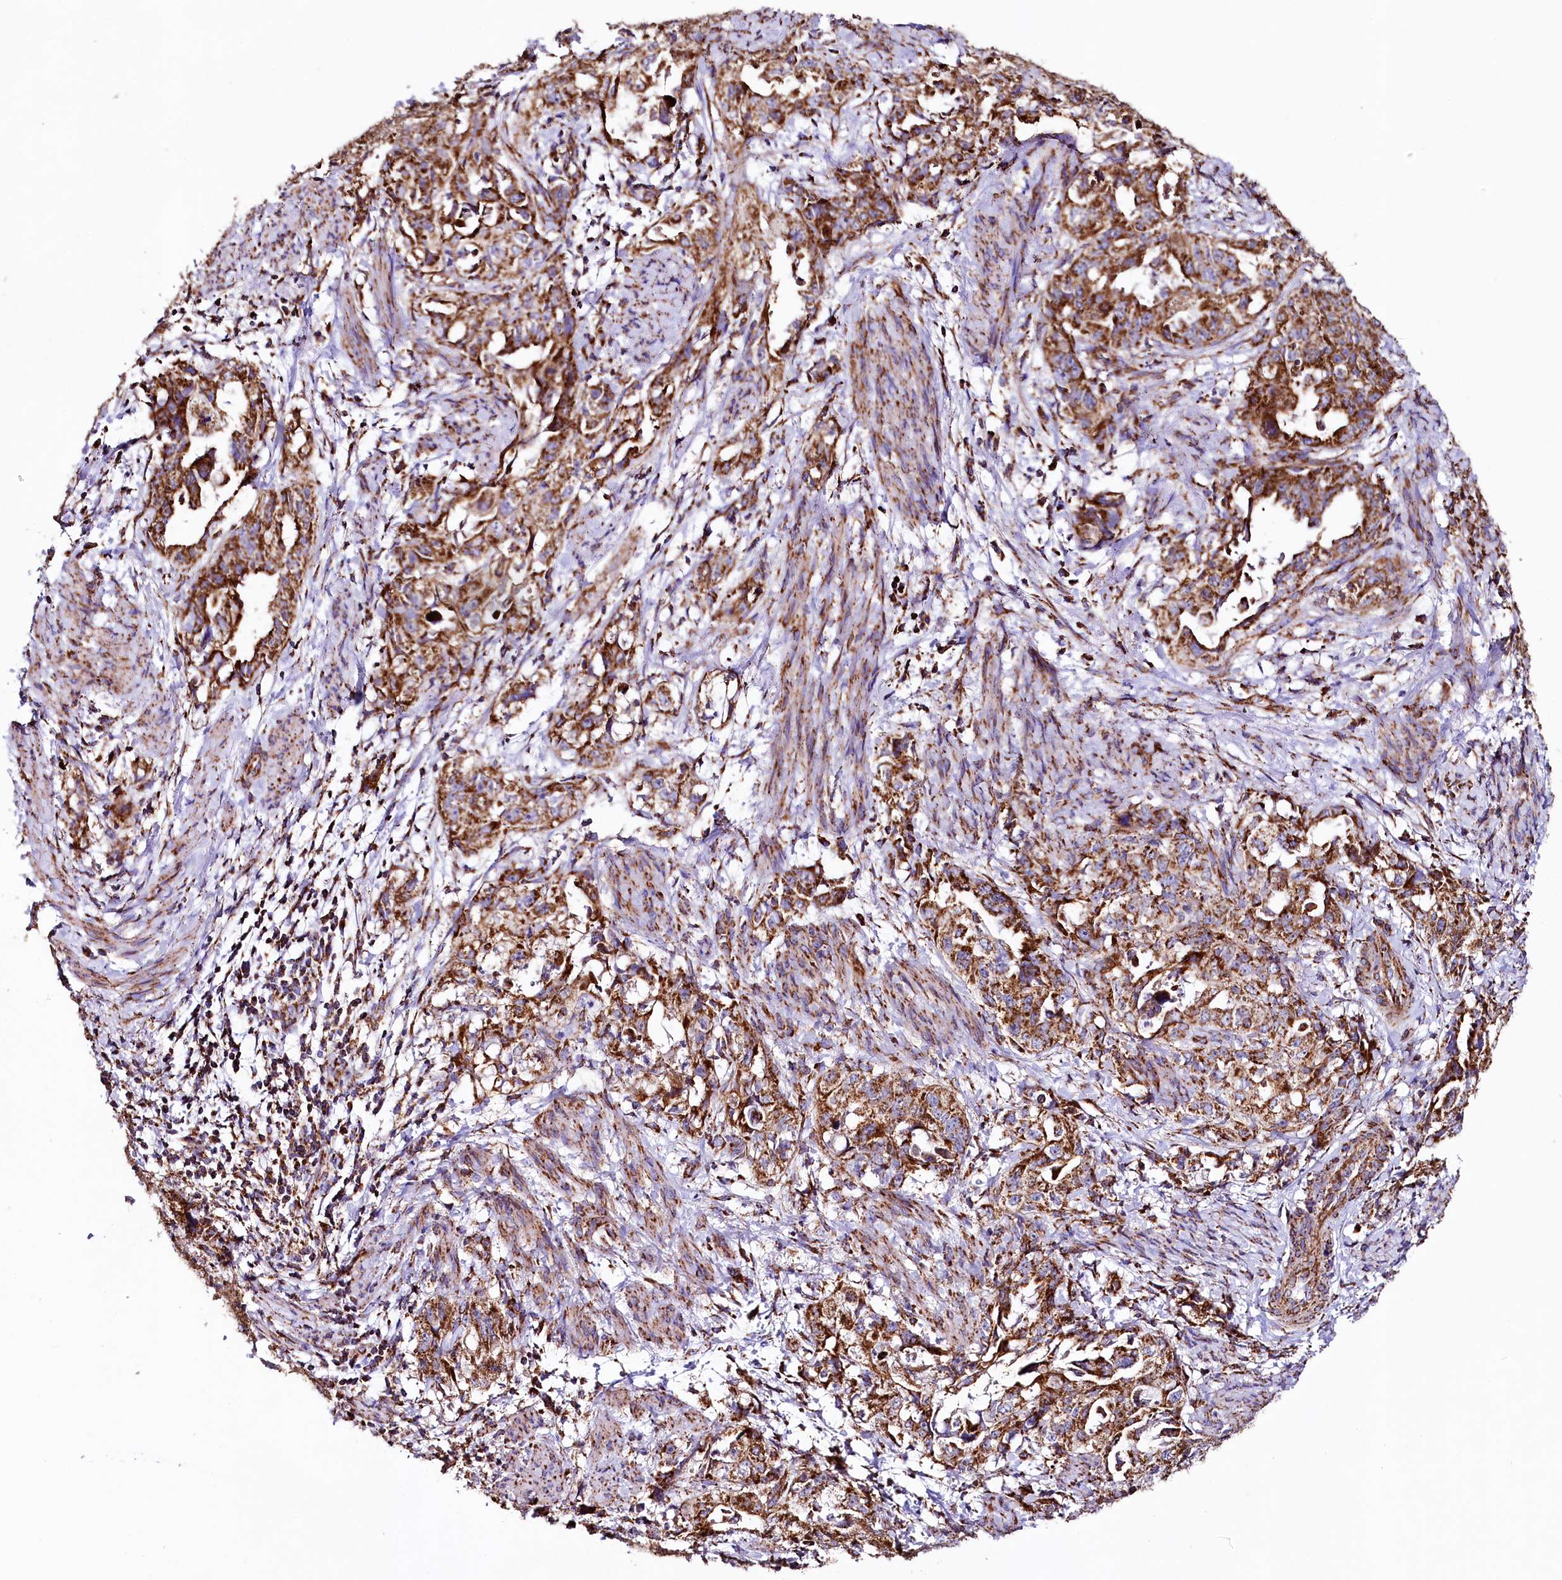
{"staining": {"intensity": "strong", "quantity": ">75%", "location": "cytoplasmic/membranous"}, "tissue": "endometrial cancer", "cell_type": "Tumor cells", "image_type": "cancer", "snomed": [{"axis": "morphology", "description": "Adenocarcinoma, NOS"}, {"axis": "topography", "description": "Endometrium"}], "caption": "This histopathology image reveals adenocarcinoma (endometrial) stained with immunohistochemistry to label a protein in brown. The cytoplasmic/membranous of tumor cells show strong positivity for the protein. Nuclei are counter-stained blue.", "gene": "APLP2", "patient": {"sex": "female", "age": 65}}